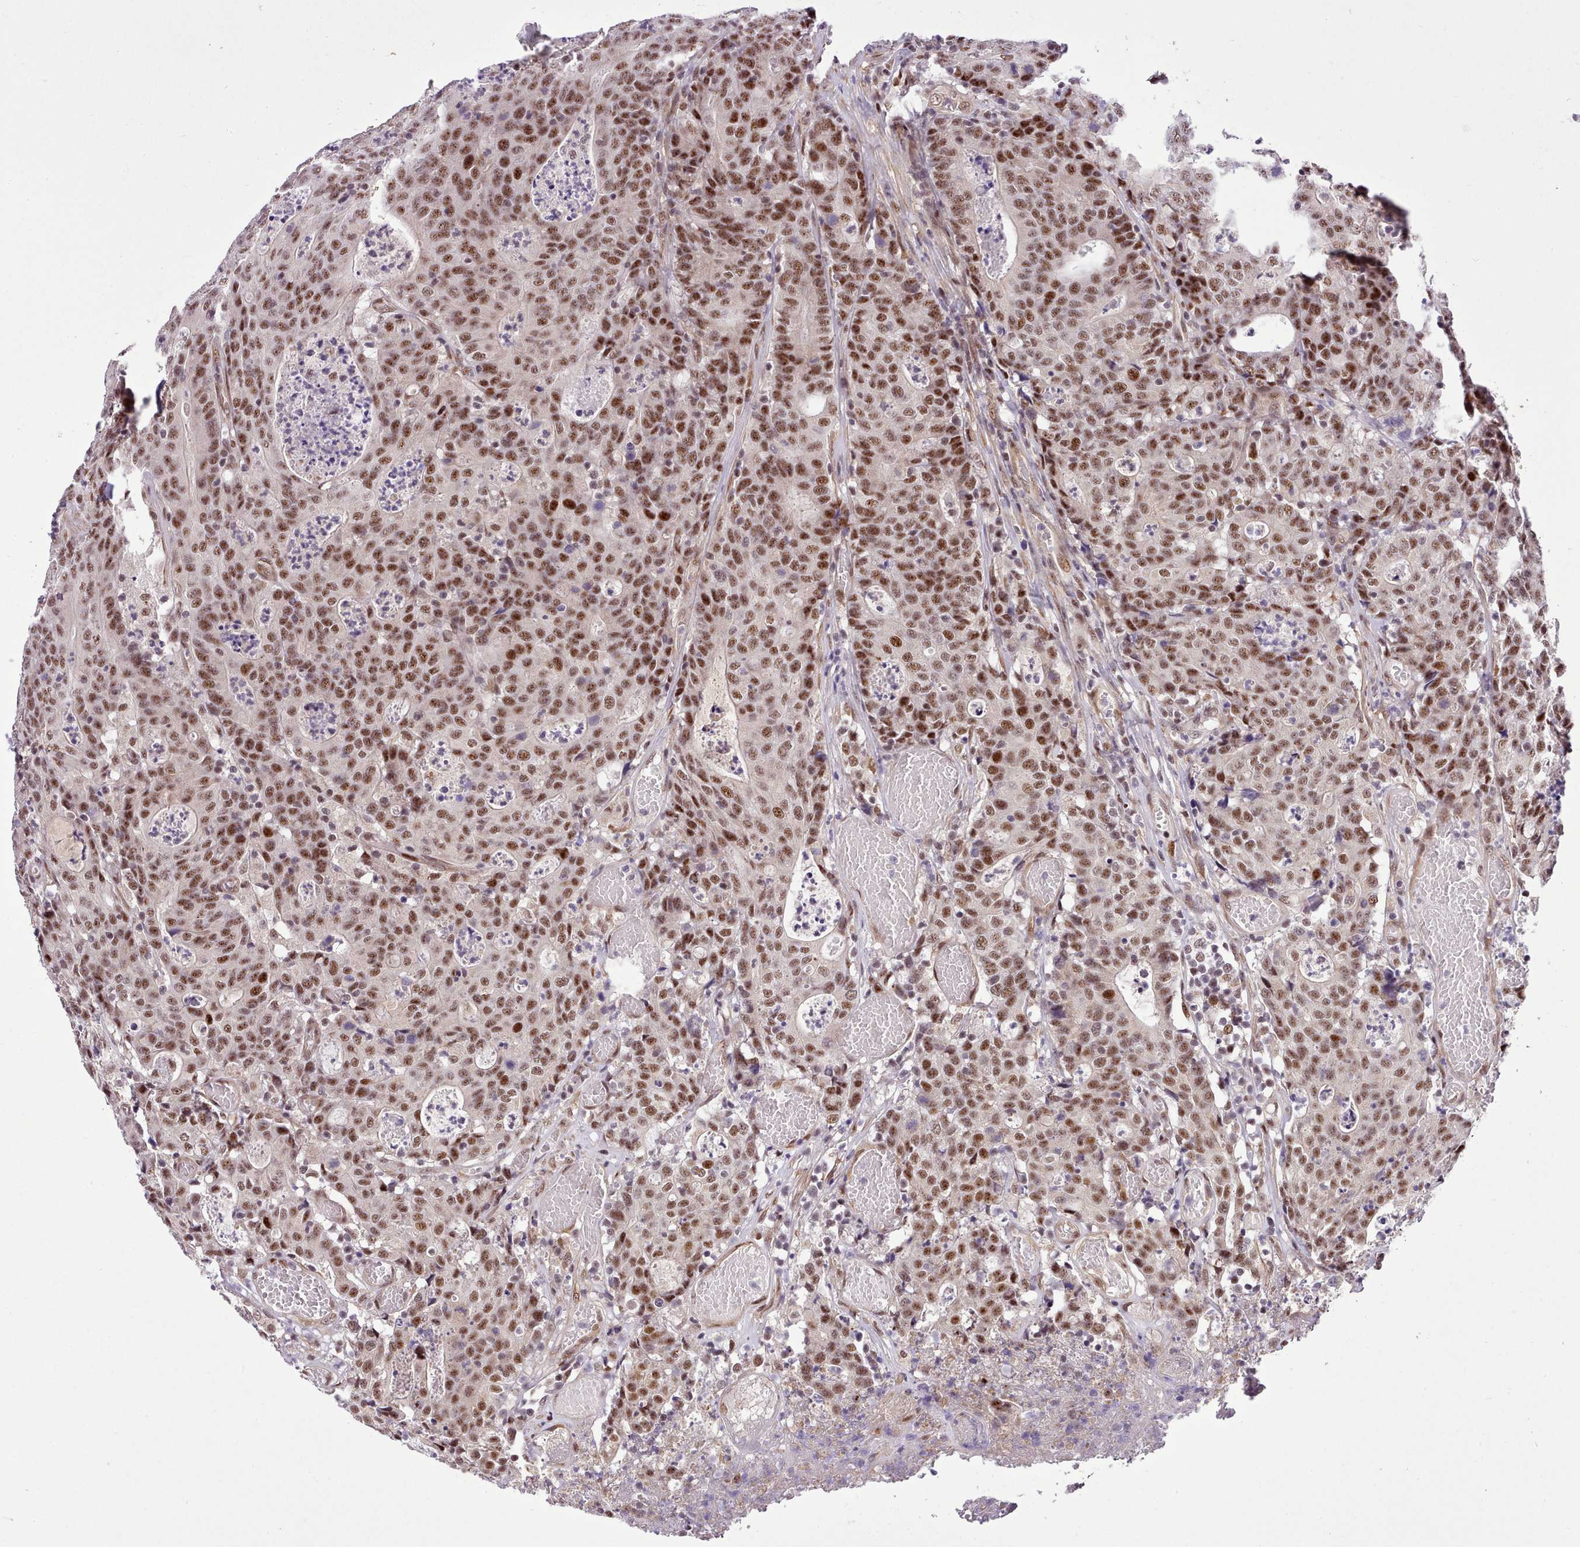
{"staining": {"intensity": "strong", "quantity": ">75%", "location": "nuclear"}, "tissue": "colorectal cancer", "cell_type": "Tumor cells", "image_type": "cancer", "snomed": [{"axis": "morphology", "description": "Adenocarcinoma, NOS"}, {"axis": "topography", "description": "Colon"}], "caption": "Tumor cells demonstrate high levels of strong nuclear staining in approximately >75% of cells in colorectal cancer. The staining is performed using DAB brown chromogen to label protein expression. The nuclei are counter-stained blue using hematoxylin.", "gene": "HOXB7", "patient": {"sex": "male", "age": 83}}